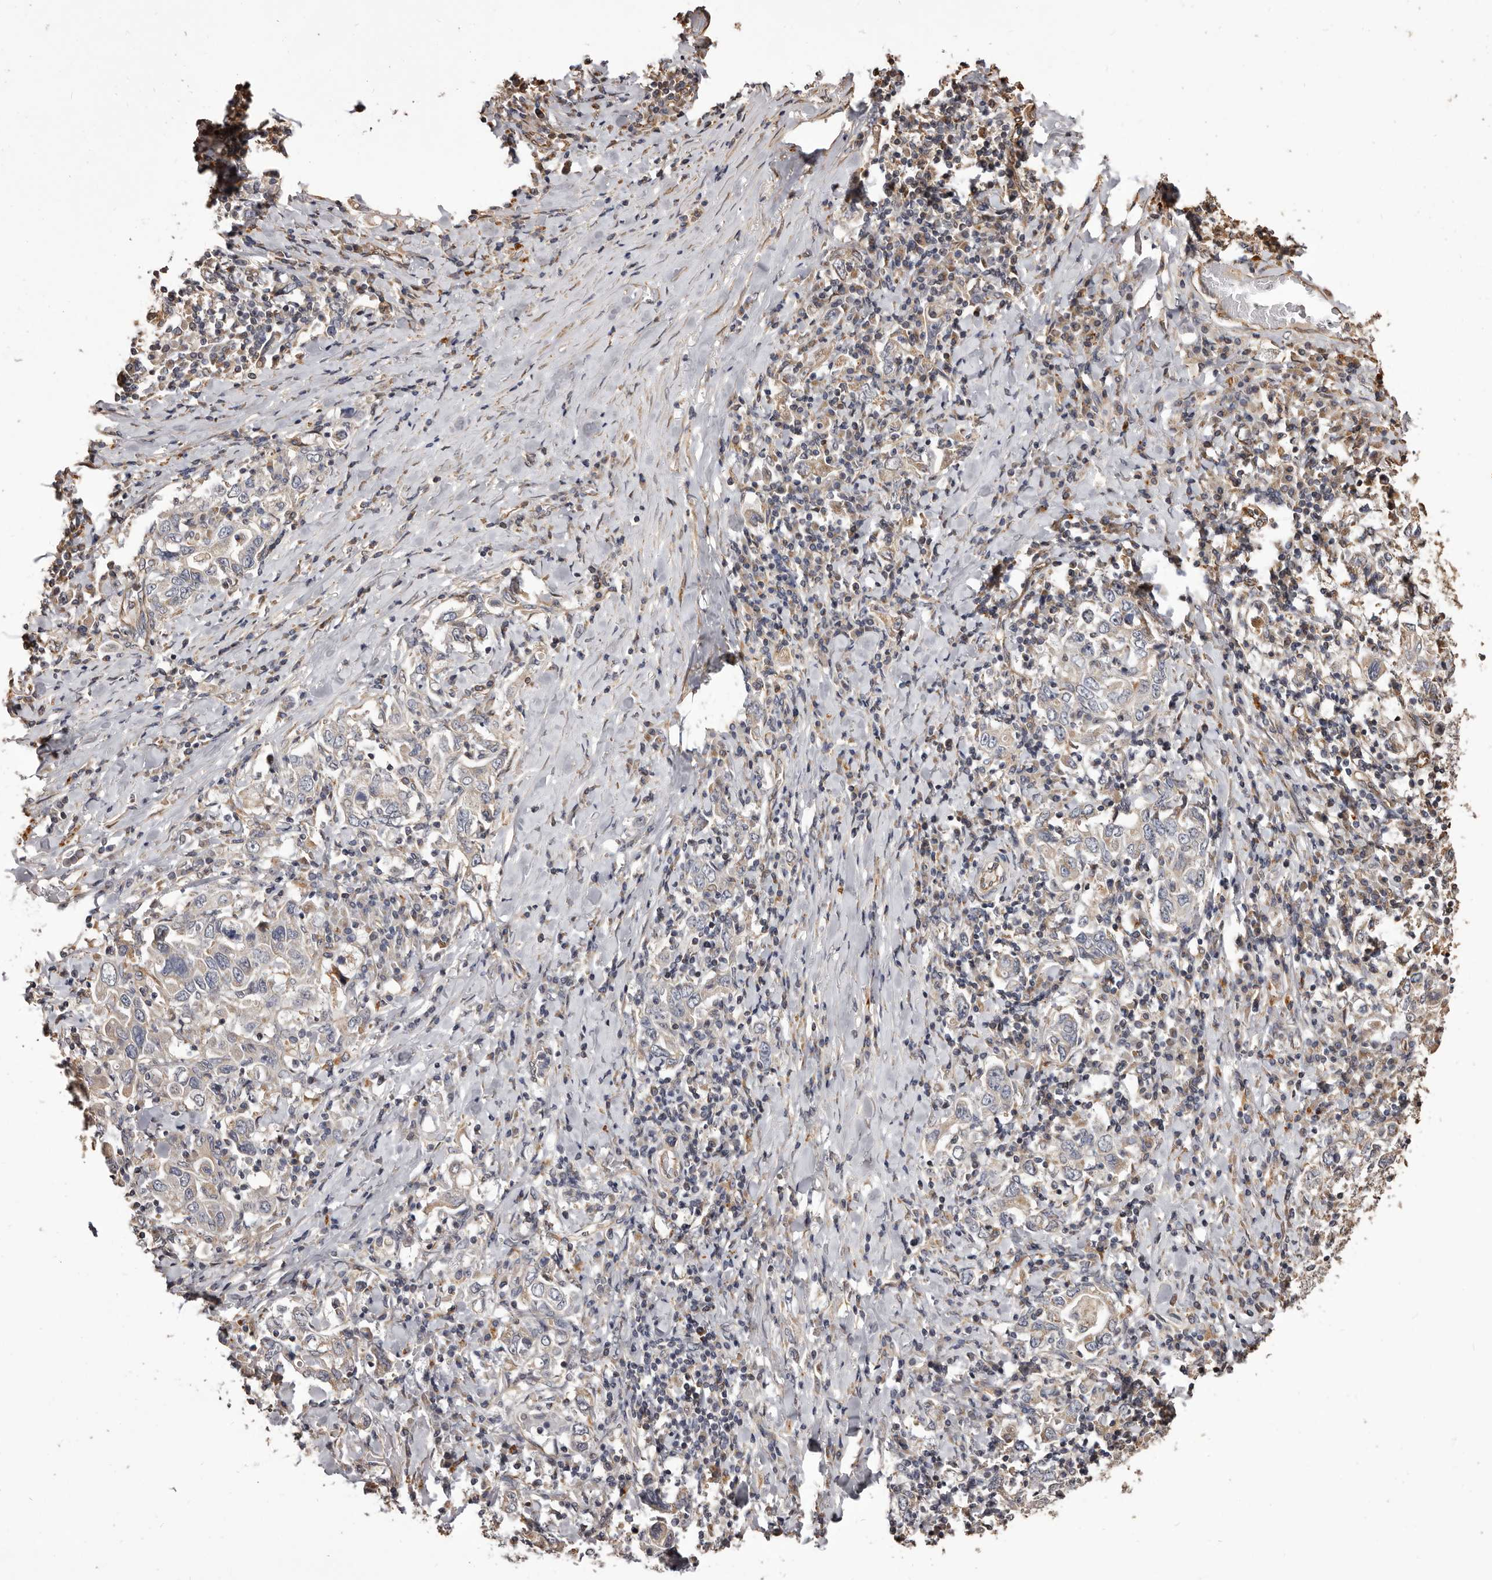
{"staining": {"intensity": "weak", "quantity": "<25%", "location": "cytoplasmic/membranous"}, "tissue": "stomach cancer", "cell_type": "Tumor cells", "image_type": "cancer", "snomed": [{"axis": "morphology", "description": "Adenocarcinoma, NOS"}, {"axis": "topography", "description": "Stomach, upper"}], "caption": "Tumor cells are negative for protein expression in human adenocarcinoma (stomach). The staining was performed using DAB to visualize the protein expression in brown, while the nuclei were stained in blue with hematoxylin (Magnification: 20x).", "gene": "ALPK1", "patient": {"sex": "male", "age": 62}}